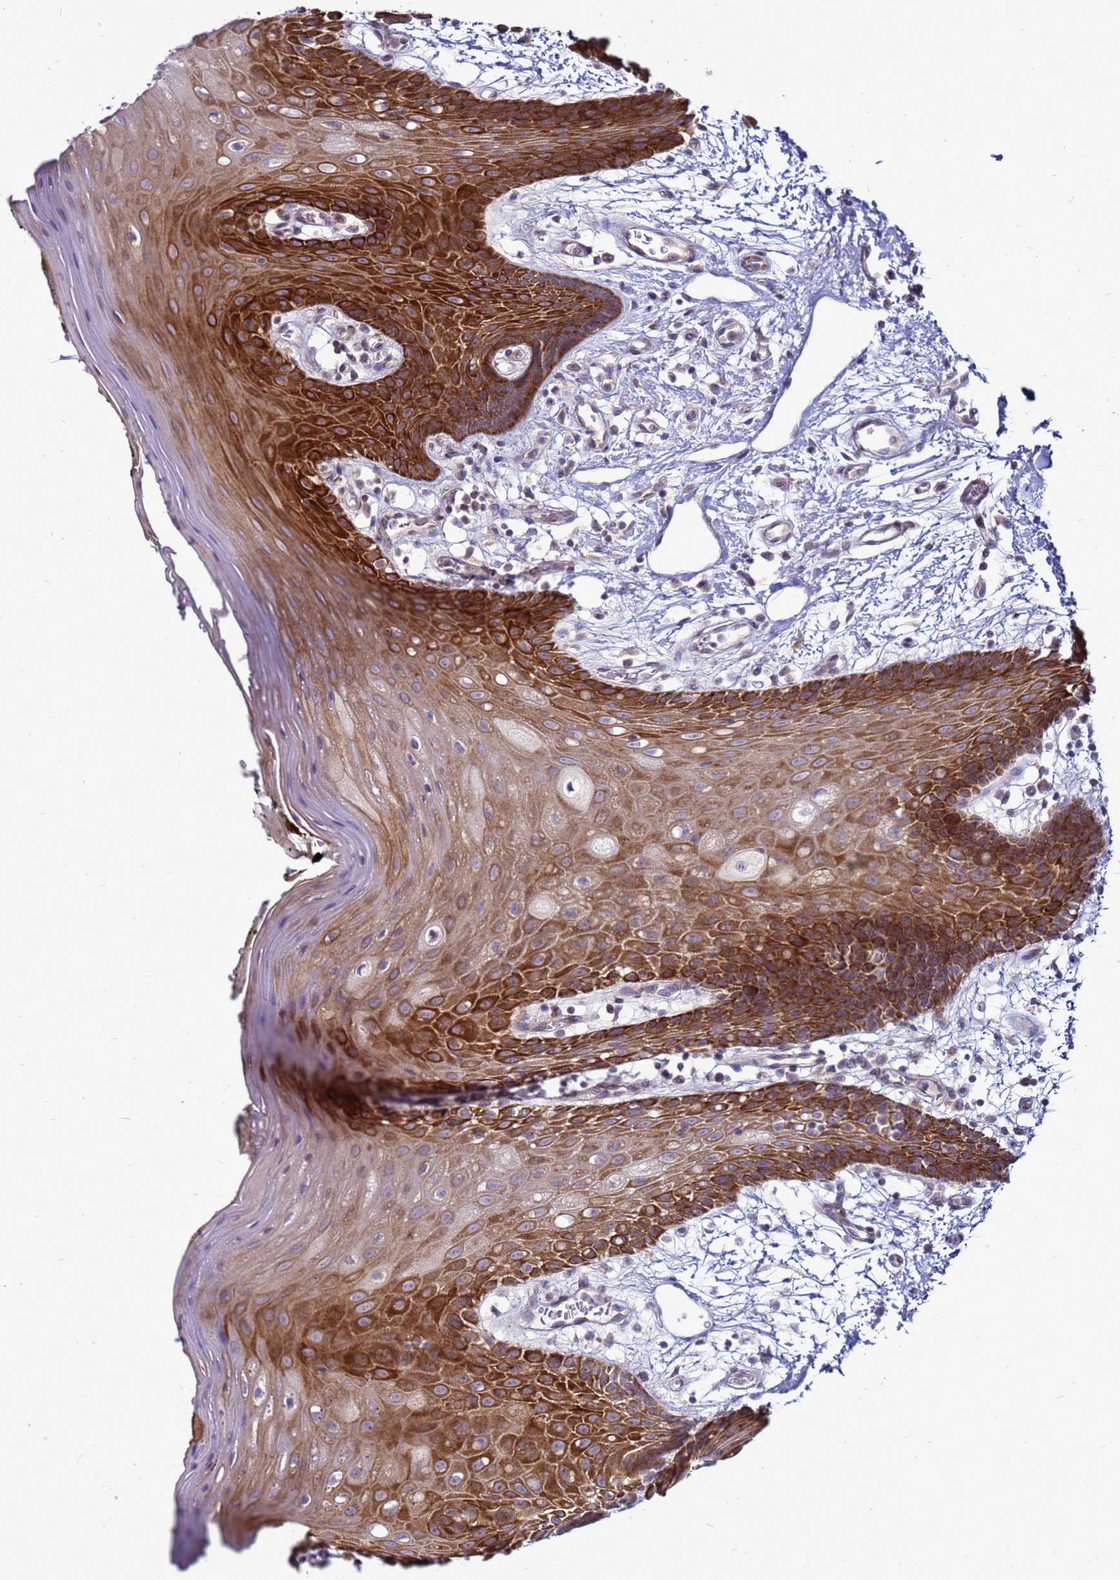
{"staining": {"intensity": "strong", "quantity": ">75%", "location": "cytoplasmic/membranous"}, "tissue": "oral mucosa", "cell_type": "Squamous epithelial cells", "image_type": "normal", "snomed": [{"axis": "morphology", "description": "Normal tissue, NOS"}, {"axis": "topography", "description": "Oral tissue"}, {"axis": "topography", "description": "Tounge, NOS"}], "caption": "Squamous epithelial cells reveal strong cytoplasmic/membranous positivity in about >75% of cells in benign oral mucosa. The protein of interest is shown in brown color, while the nuclei are stained blue.", "gene": "MON1B", "patient": {"sex": "female", "age": 59}}